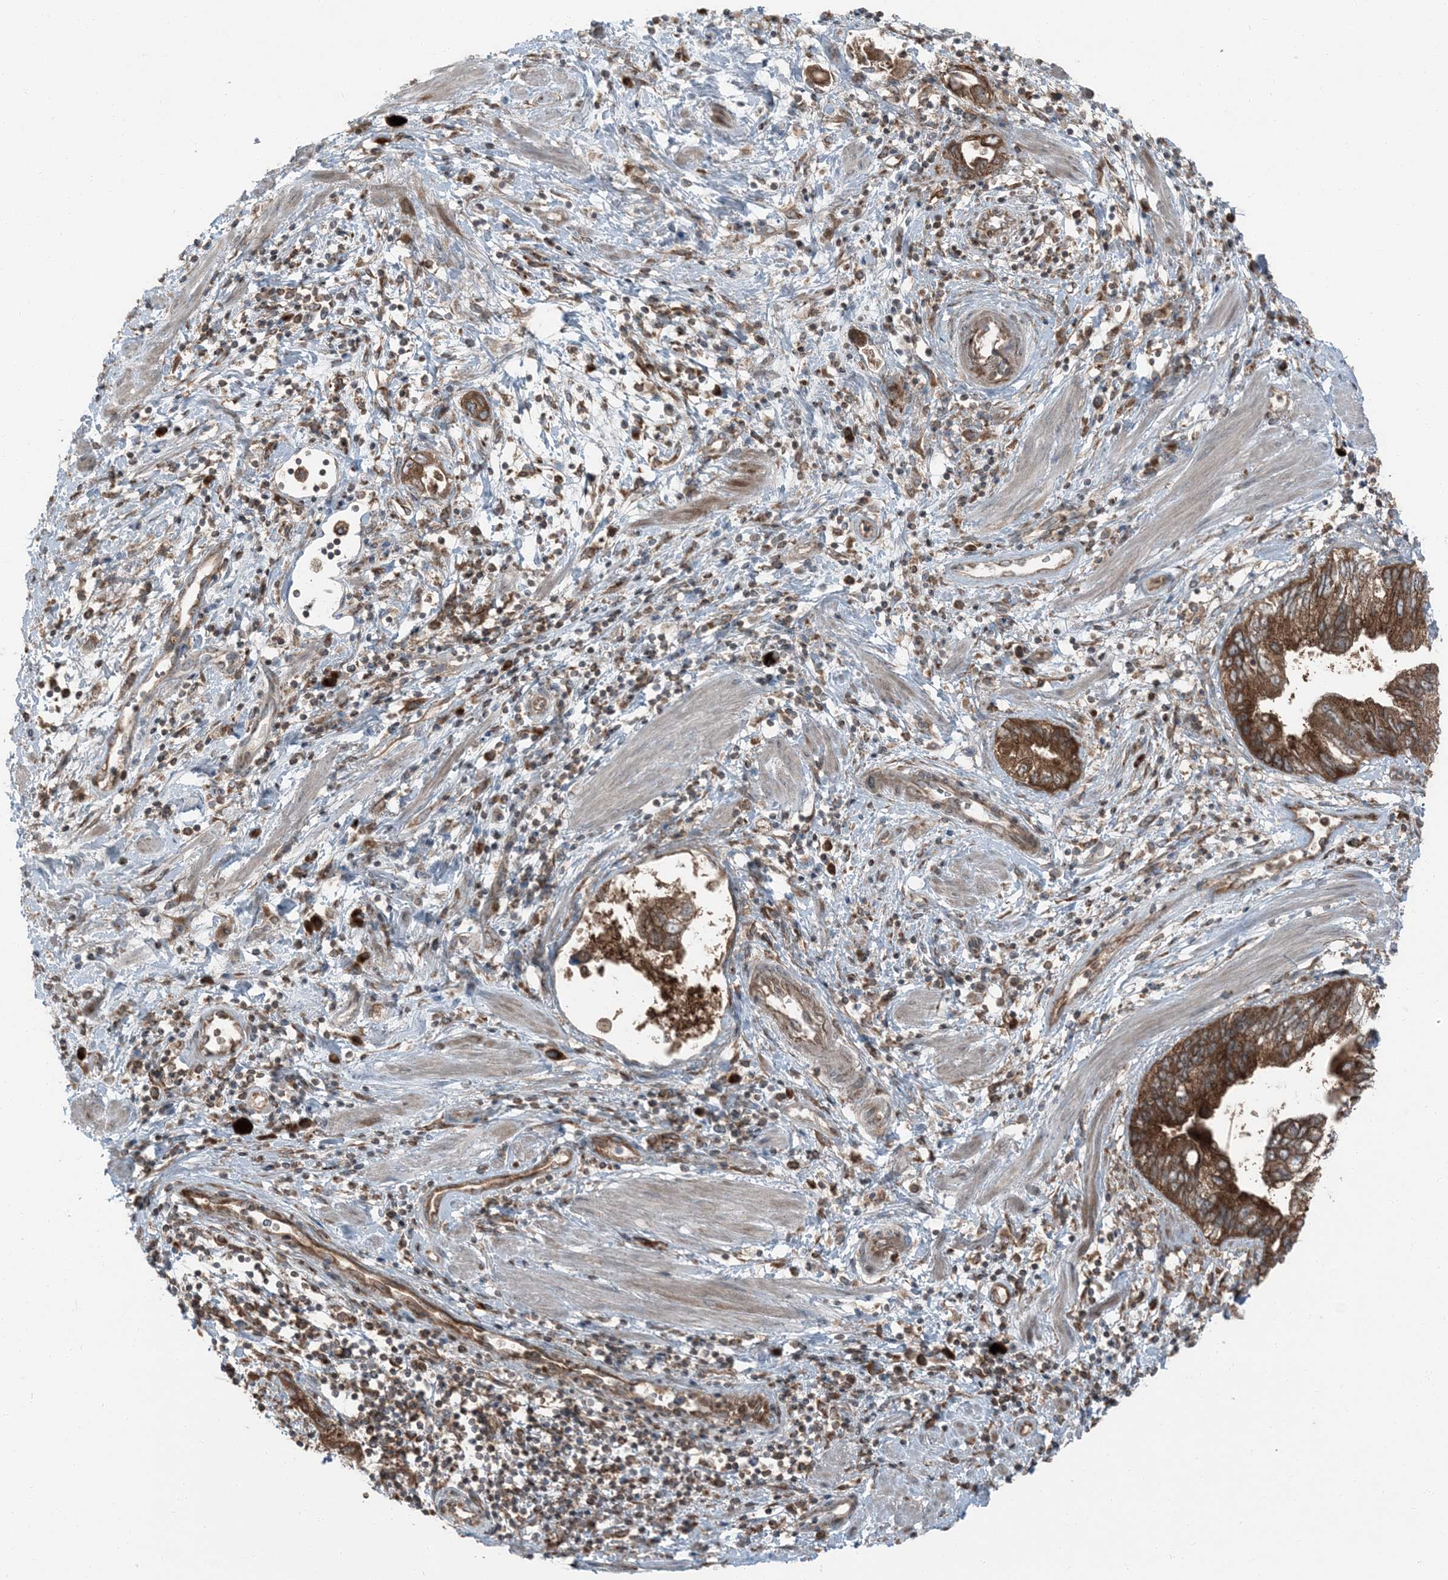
{"staining": {"intensity": "strong", "quantity": "25%-75%", "location": "cytoplasmic/membranous"}, "tissue": "pancreatic cancer", "cell_type": "Tumor cells", "image_type": "cancer", "snomed": [{"axis": "morphology", "description": "Adenocarcinoma, NOS"}, {"axis": "topography", "description": "Pancreas"}], "caption": "Pancreatic adenocarcinoma stained with a protein marker shows strong staining in tumor cells.", "gene": "RAB3GAP1", "patient": {"sex": "female", "age": 73}}